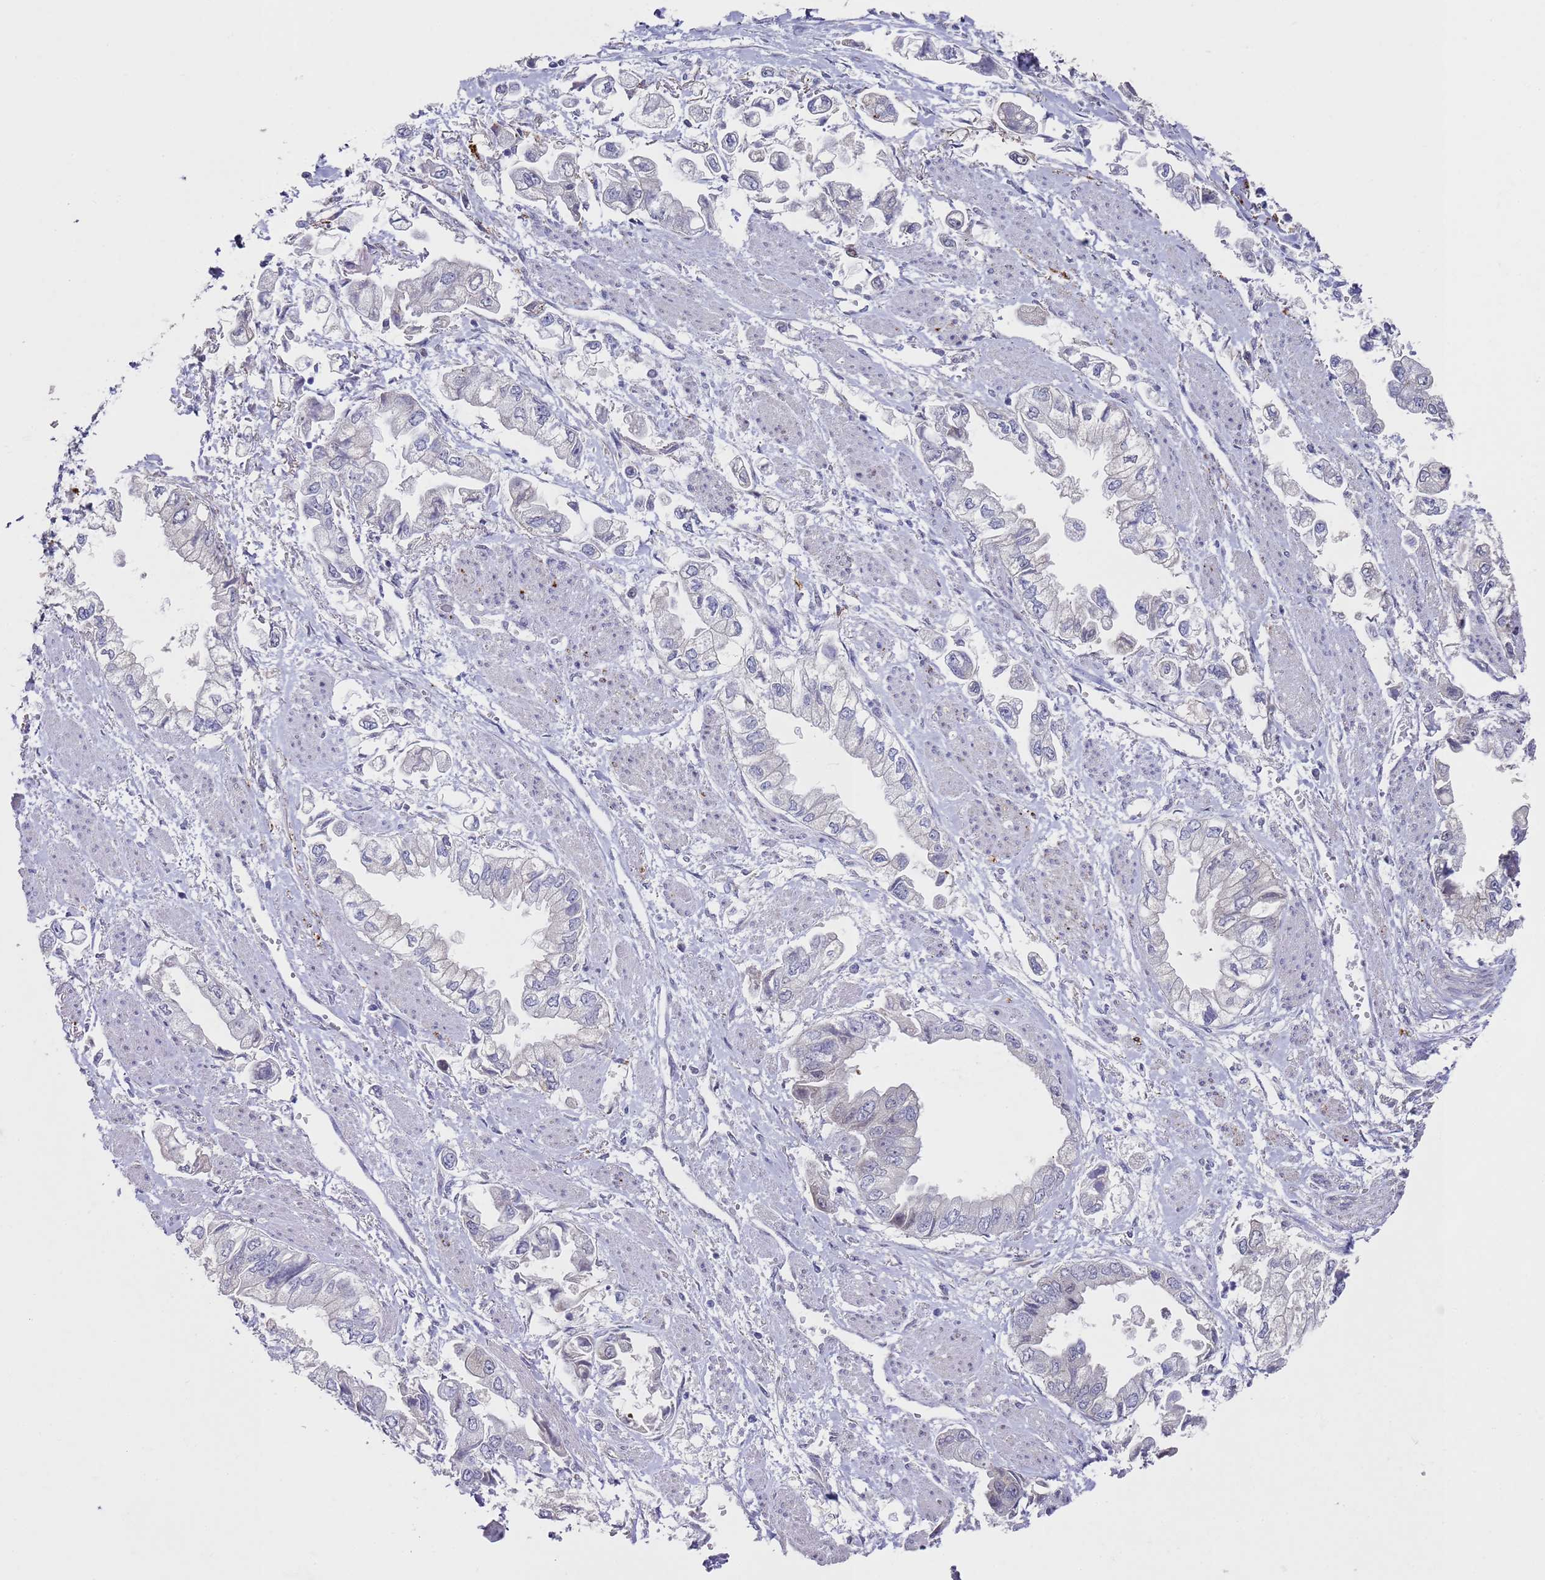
{"staining": {"intensity": "negative", "quantity": "none", "location": "none"}, "tissue": "stomach cancer", "cell_type": "Tumor cells", "image_type": "cancer", "snomed": [{"axis": "morphology", "description": "Adenocarcinoma, NOS"}, {"axis": "topography", "description": "Stomach"}], "caption": "DAB (3,3'-diaminobenzidine) immunohistochemical staining of stomach cancer exhibits no significant expression in tumor cells.", "gene": "COPS6", "patient": {"sex": "male", "age": 62}}